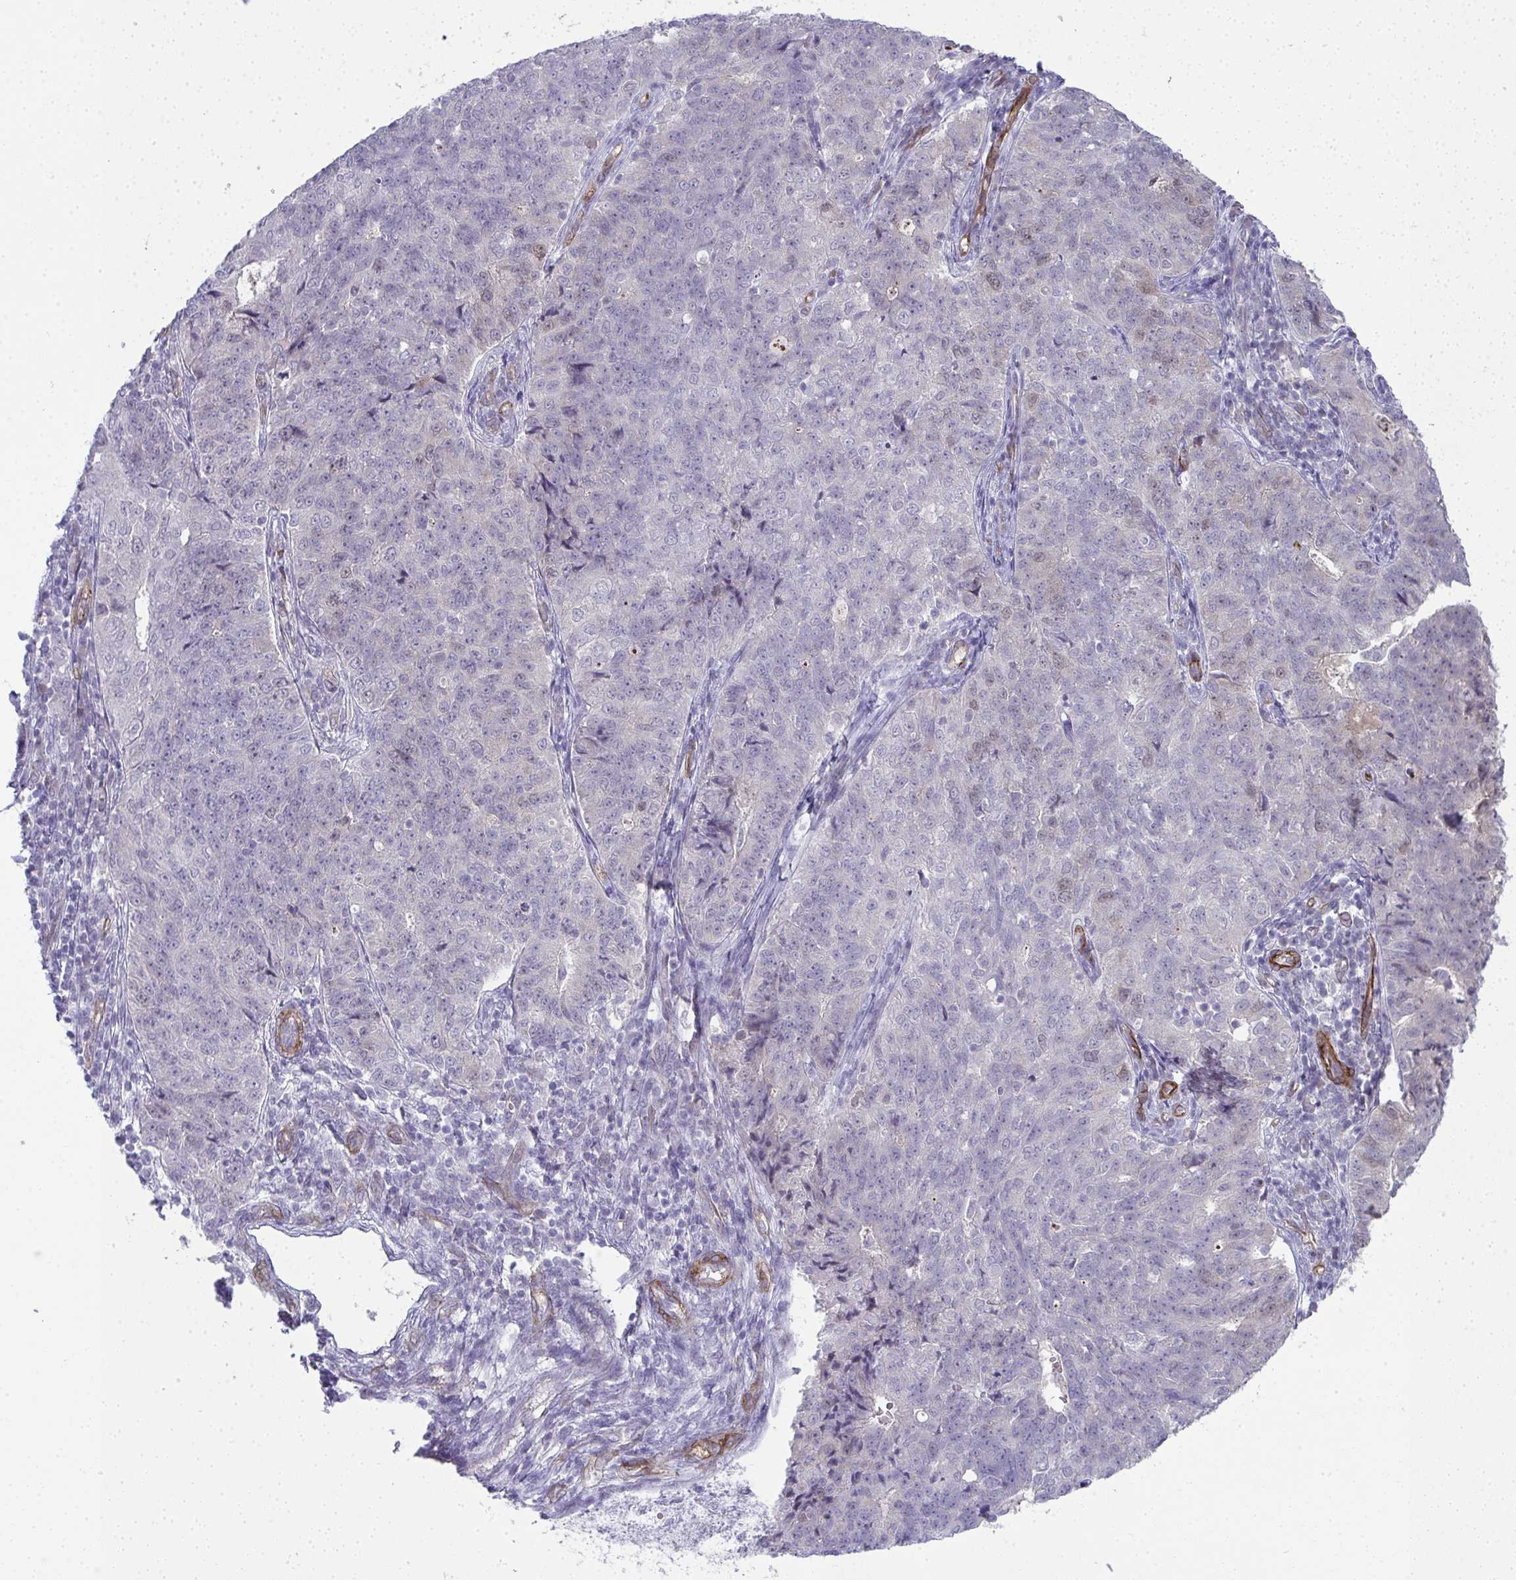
{"staining": {"intensity": "negative", "quantity": "none", "location": "none"}, "tissue": "endometrial cancer", "cell_type": "Tumor cells", "image_type": "cancer", "snomed": [{"axis": "morphology", "description": "Adenocarcinoma, NOS"}, {"axis": "topography", "description": "Endometrium"}], "caption": "Human adenocarcinoma (endometrial) stained for a protein using IHC displays no positivity in tumor cells.", "gene": "UBE2S", "patient": {"sex": "female", "age": 43}}